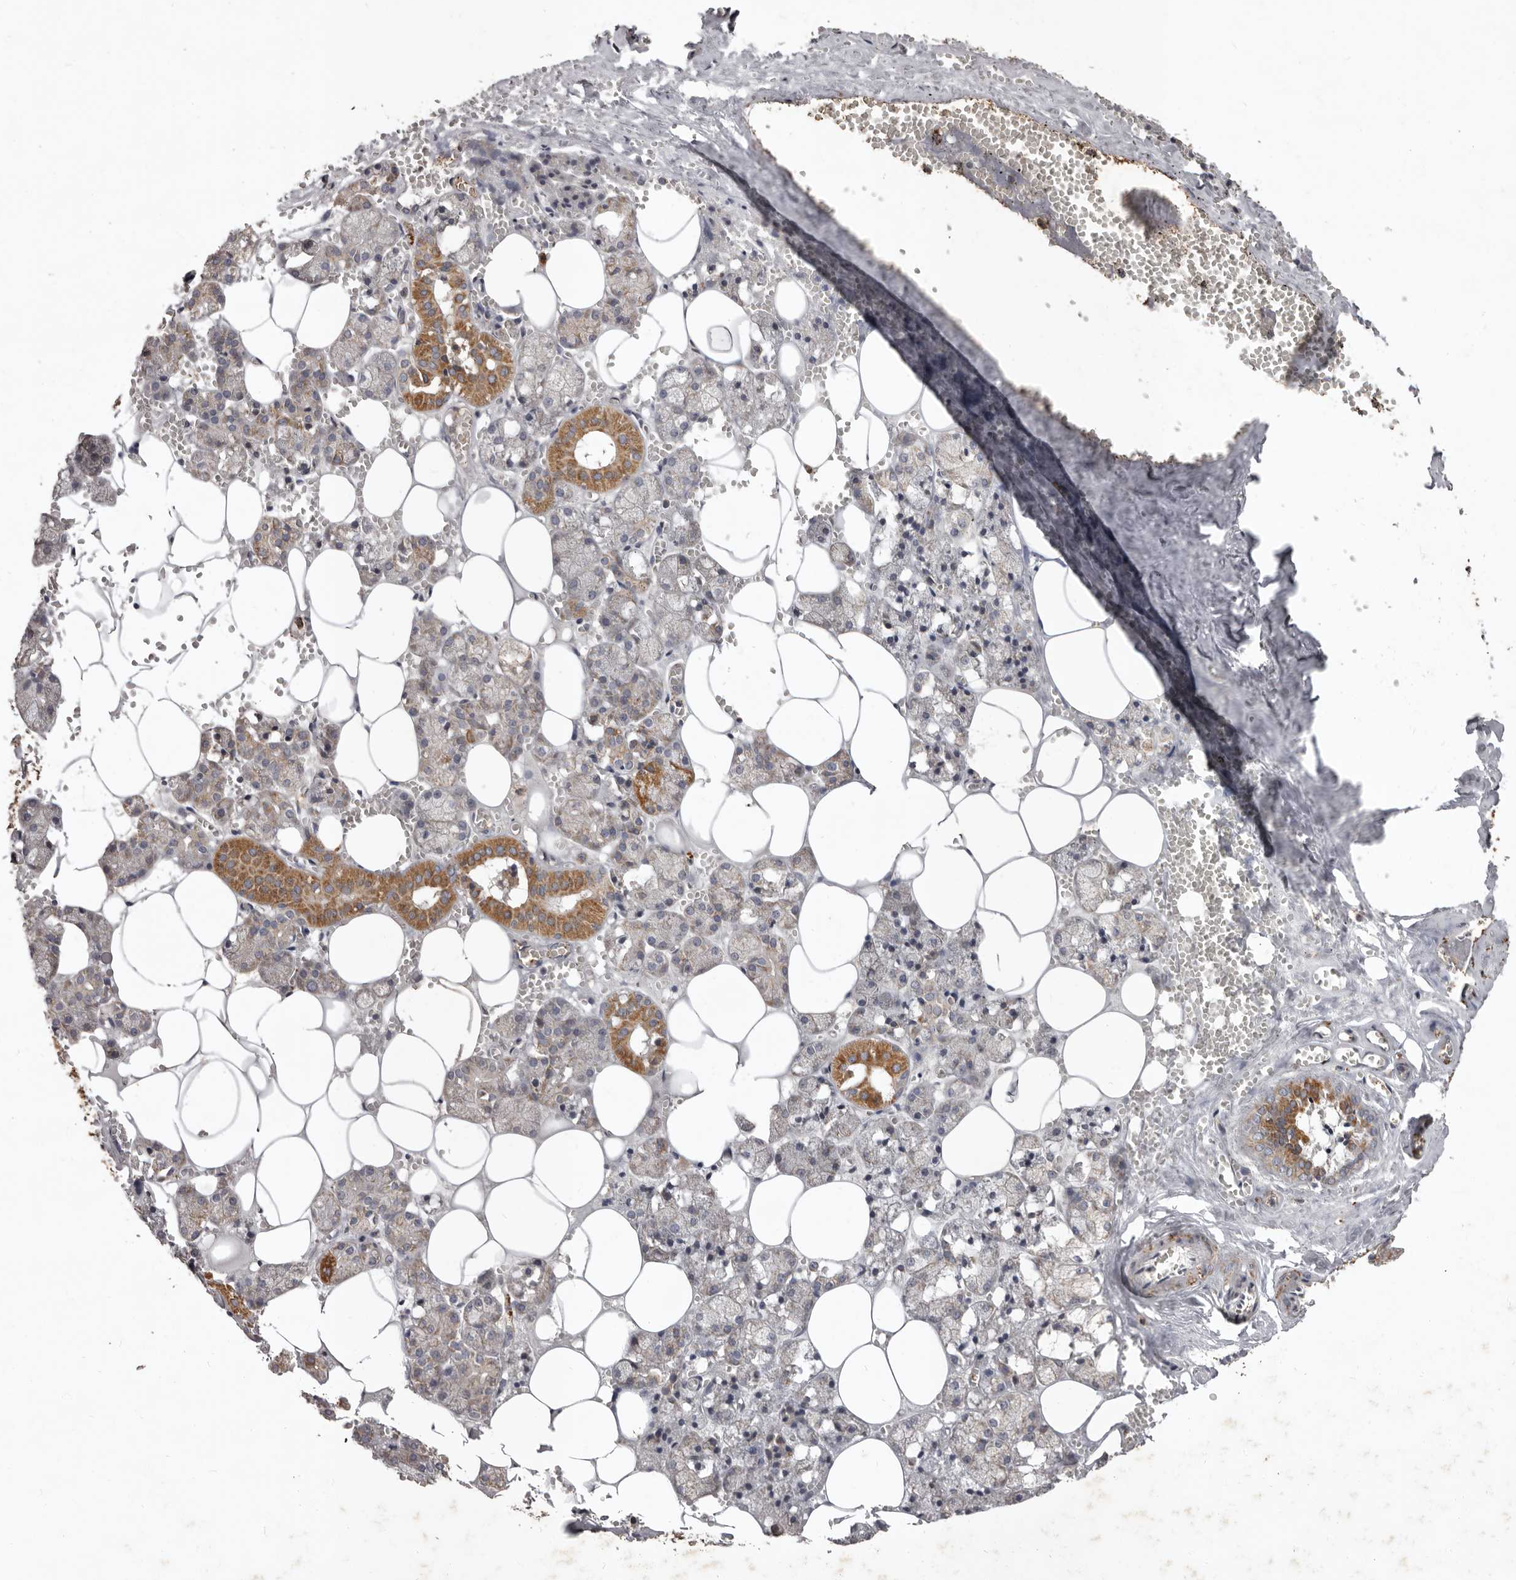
{"staining": {"intensity": "moderate", "quantity": "25%-75%", "location": "cytoplasmic/membranous"}, "tissue": "salivary gland", "cell_type": "Glandular cells", "image_type": "normal", "snomed": [{"axis": "morphology", "description": "Normal tissue, NOS"}, {"axis": "topography", "description": "Salivary gland"}], "caption": "A medium amount of moderate cytoplasmic/membranous expression is seen in about 25%-75% of glandular cells in benign salivary gland.", "gene": "CXCL14", "patient": {"sex": "male", "age": 62}}